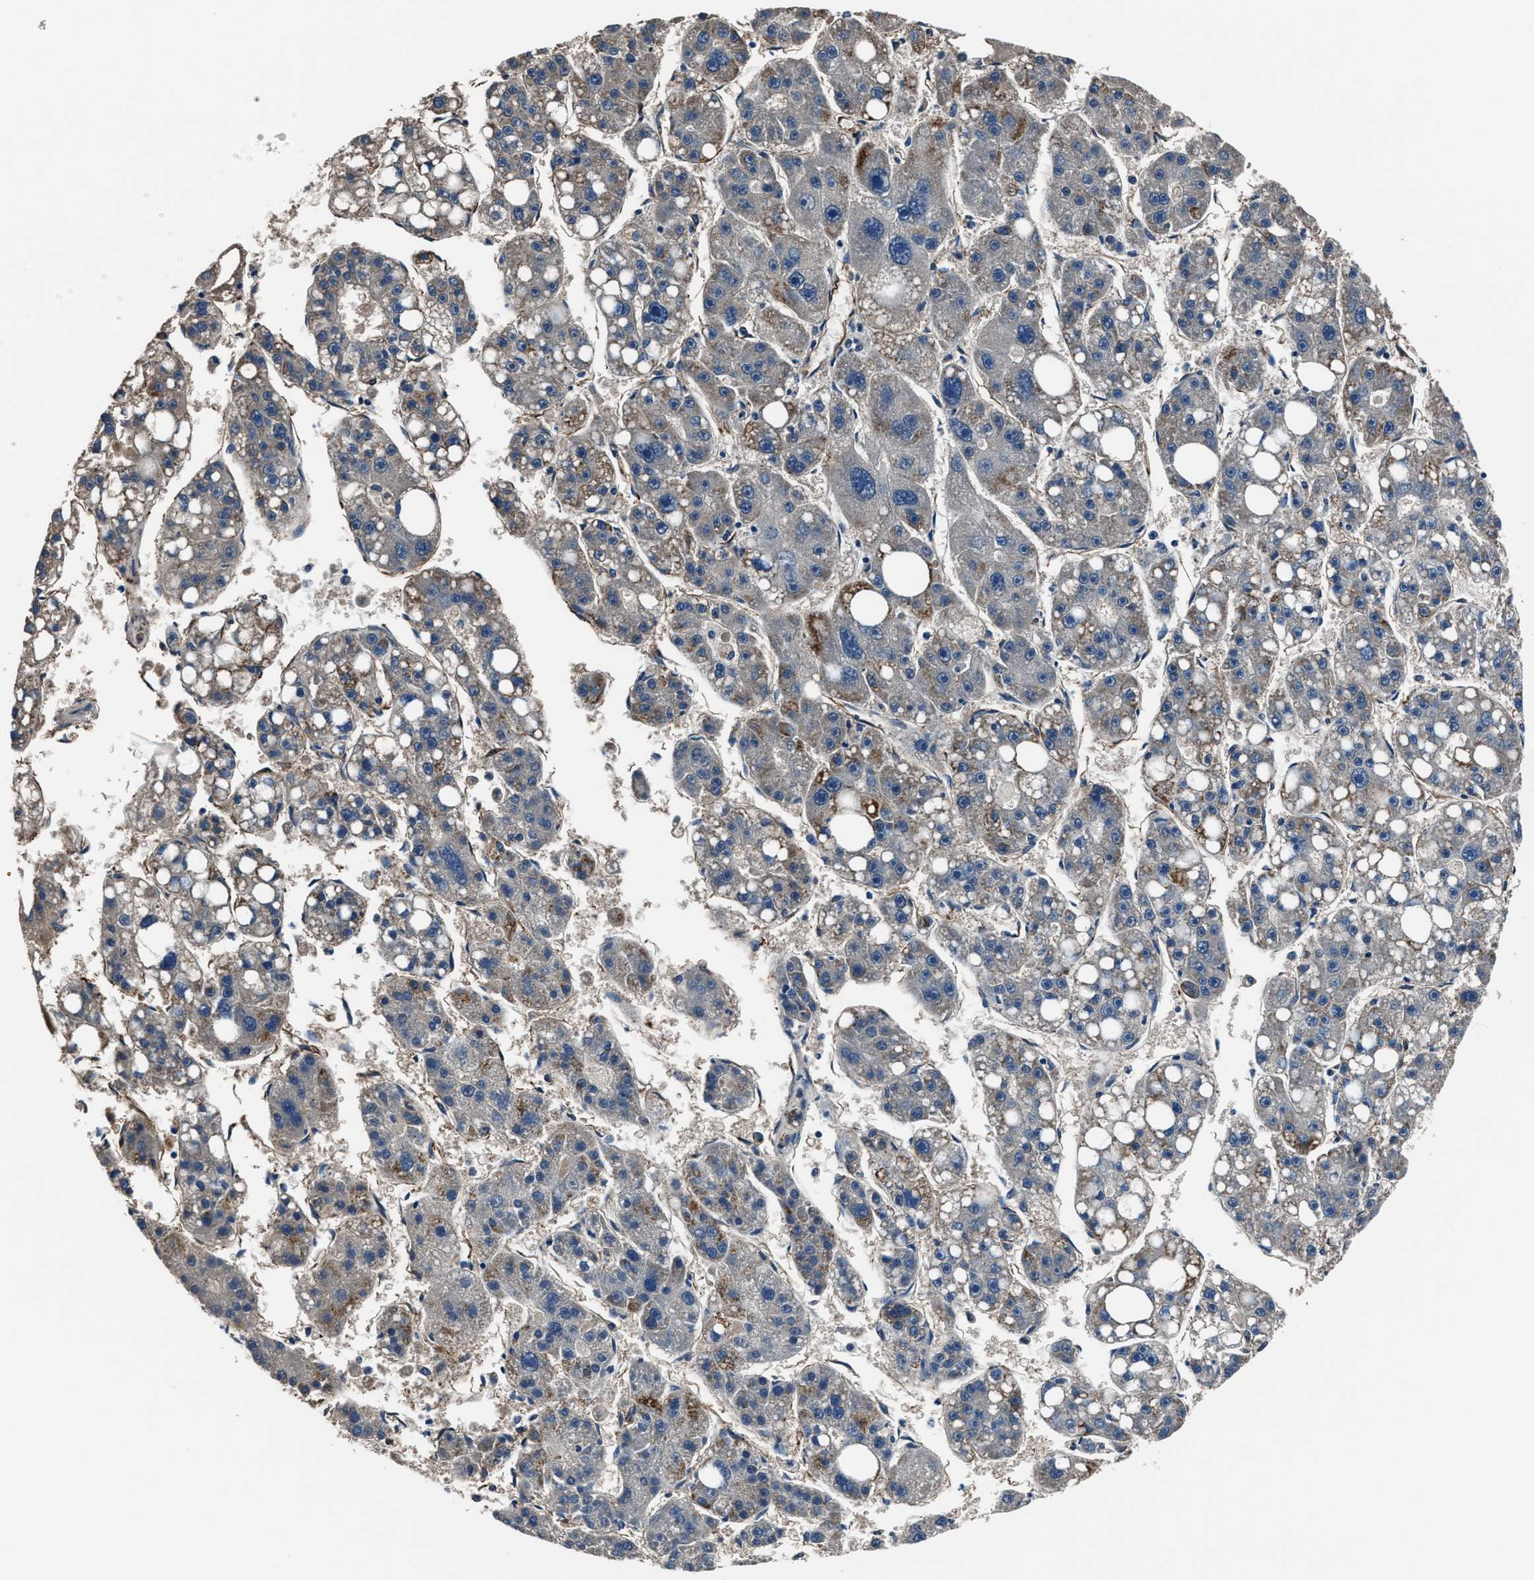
{"staining": {"intensity": "moderate", "quantity": "<25%", "location": "cytoplasmic/membranous"}, "tissue": "liver cancer", "cell_type": "Tumor cells", "image_type": "cancer", "snomed": [{"axis": "morphology", "description": "Carcinoma, Hepatocellular, NOS"}, {"axis": "topography", "description": "Liver"}], "caption": "About <25% of tumor cells in hepatocellular carcinoma (liver) exhibit moderate cytoplasmic/membranous protein expression as visualized by brown immunohistochemical staining.", "gene": "PRTFDC1", "patient": {"sex": "female", "age": 61}}